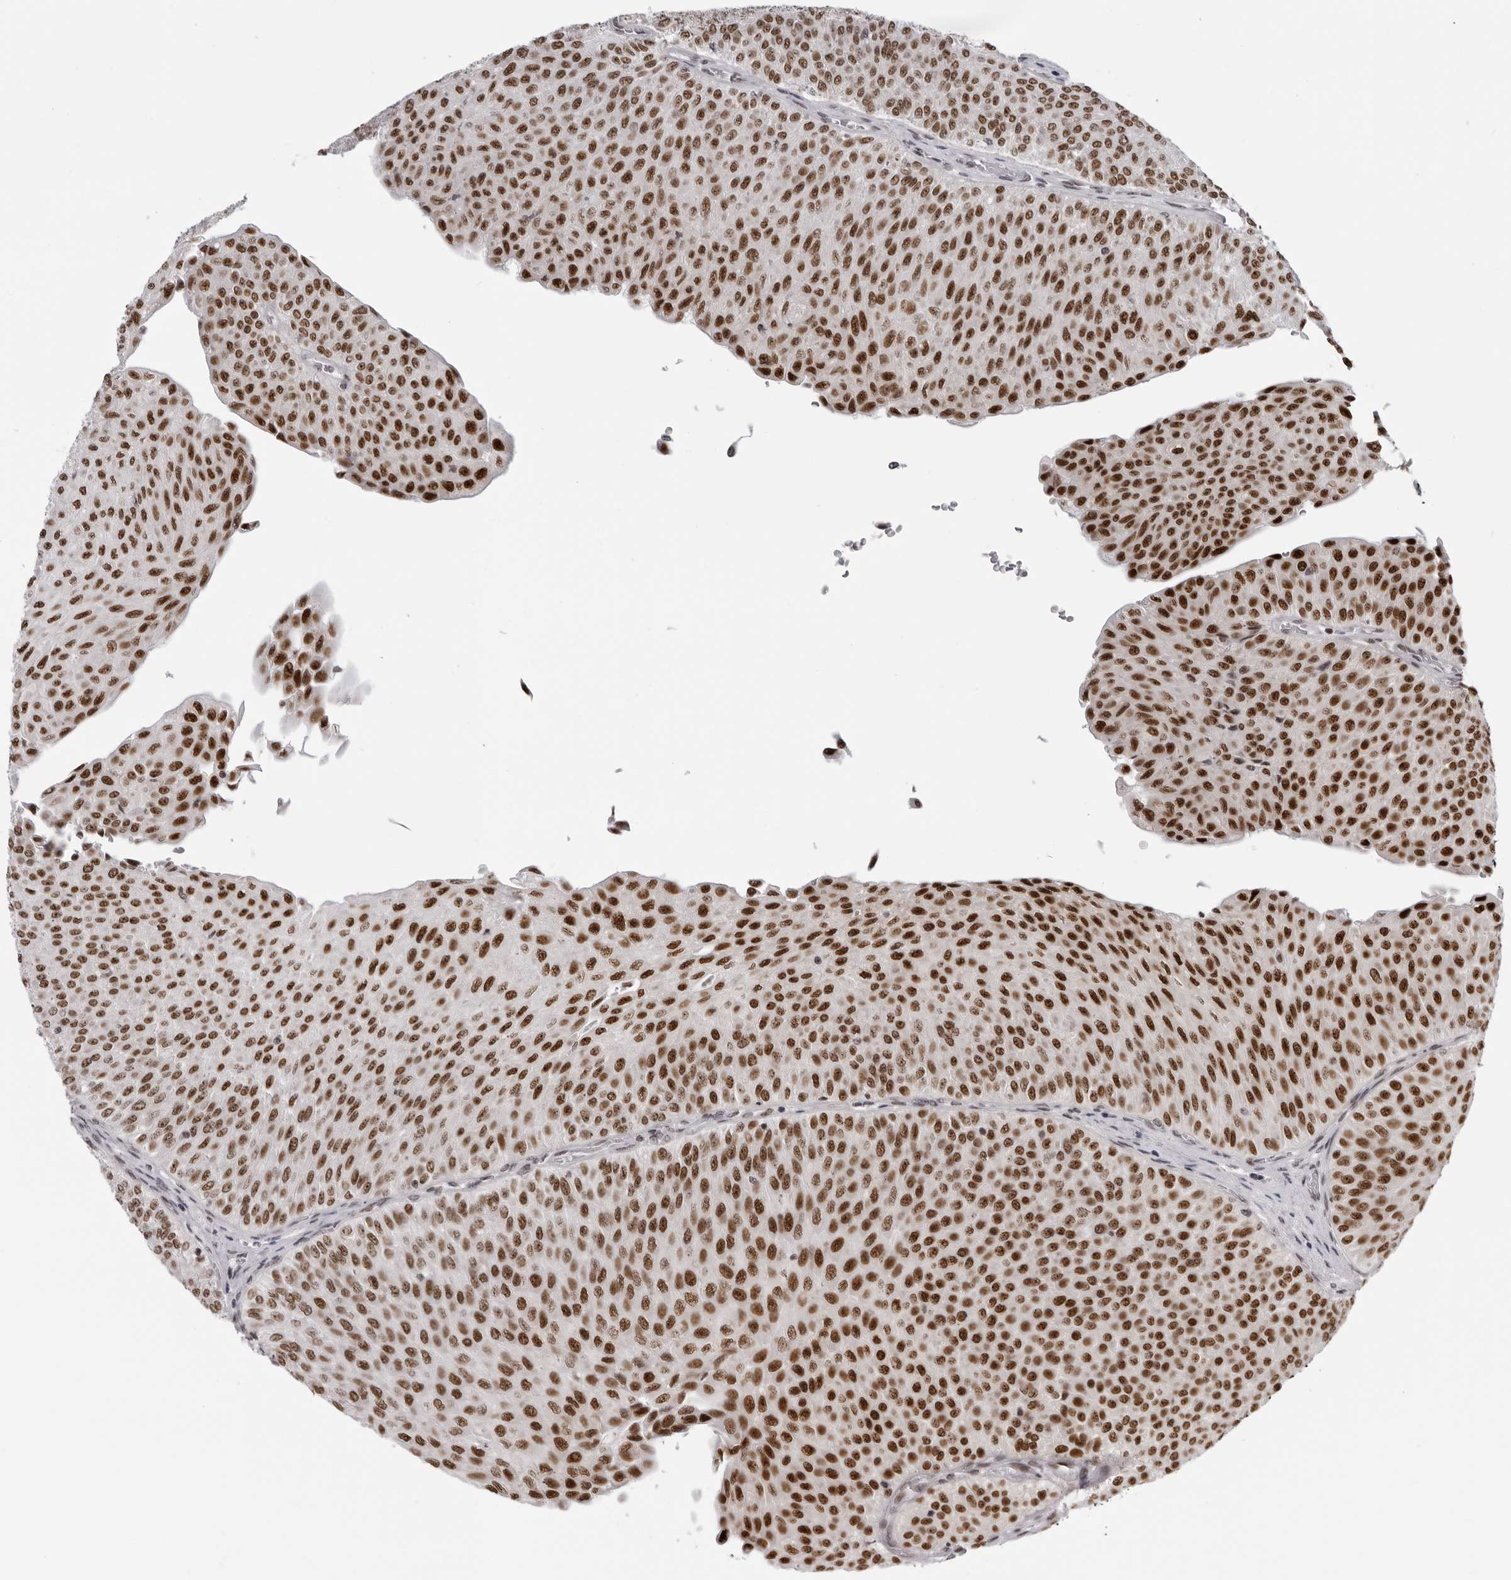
{"staining": {"intensity": "strong", "quantity": ">75%", "location": "nuclear"}, "tissue": "urothelial cancer", "cell_type": "Tumor cells", "image_type": "cancer", "snomed": [{"axis": "morphology", "description": "Urothelial carcinoma, Low grade"}, {"axis": "topography", "description": "Urinary bladder"}], "caption": "Urothelial cancer stained with IHC demonstrates strong nuclear staining in about >75% of tumor cells.", "gene": "HEXIM2", "patient": {"sex": "male", "age": 78}}